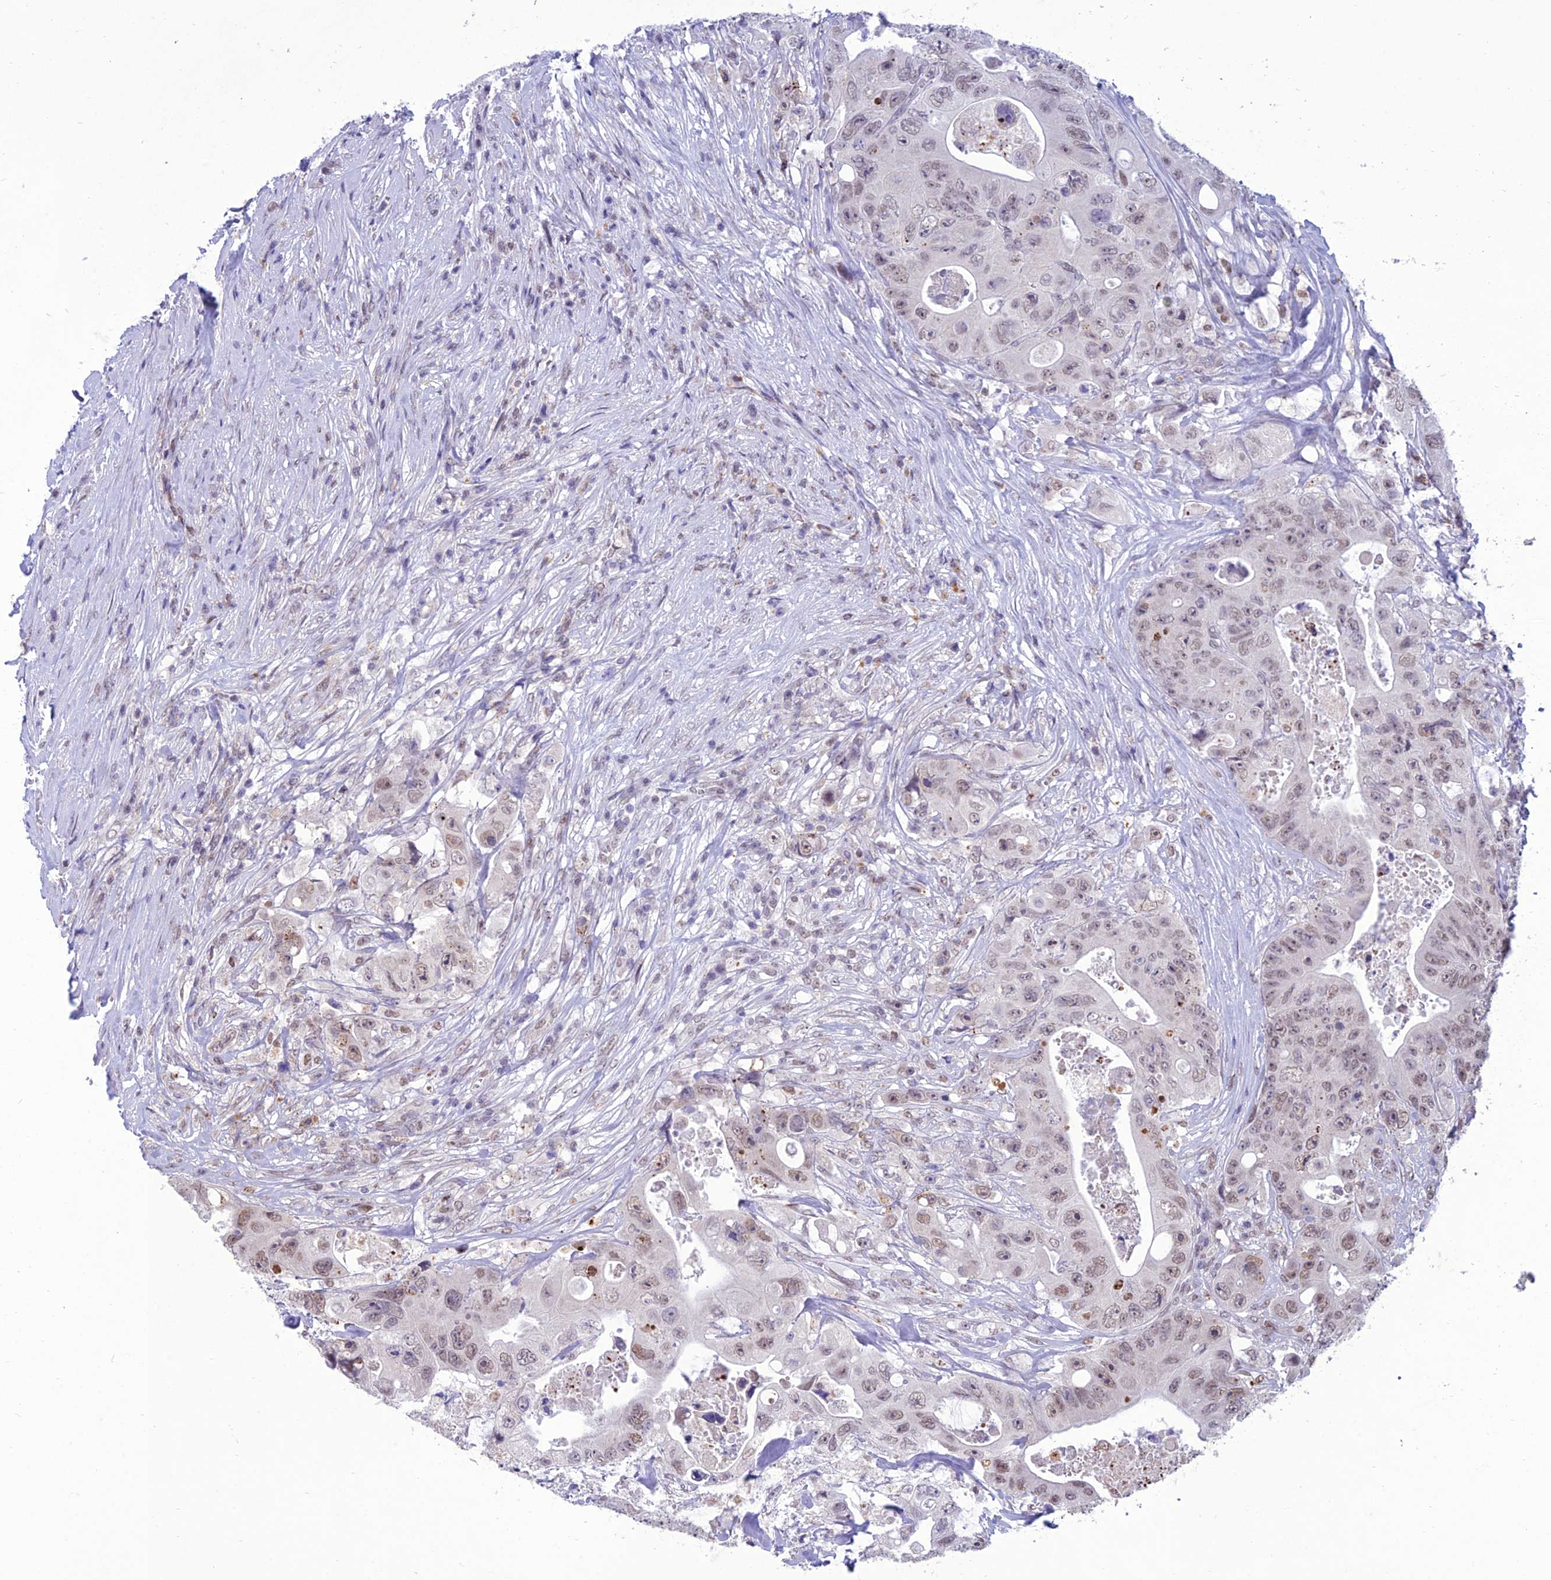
{"staining": {"intensity": "weak", "quantity": "<25%", "location": "nuclear"}, "tissue": "colorectal cancer", "cell_type": "Tumor cells", "image_type": "cancer", "snomed": [{"axis": "morphology", "description": "Adenocarcinoma, NOS"}, {"axis": "topography", "description": "Colon"}], "caption": "Tumor cells are negative for brown protein staining in colorectal cancer (adenocarcinoma).", "gene": "RANBP3", "patient": {"sex": "female", "age": 46}}